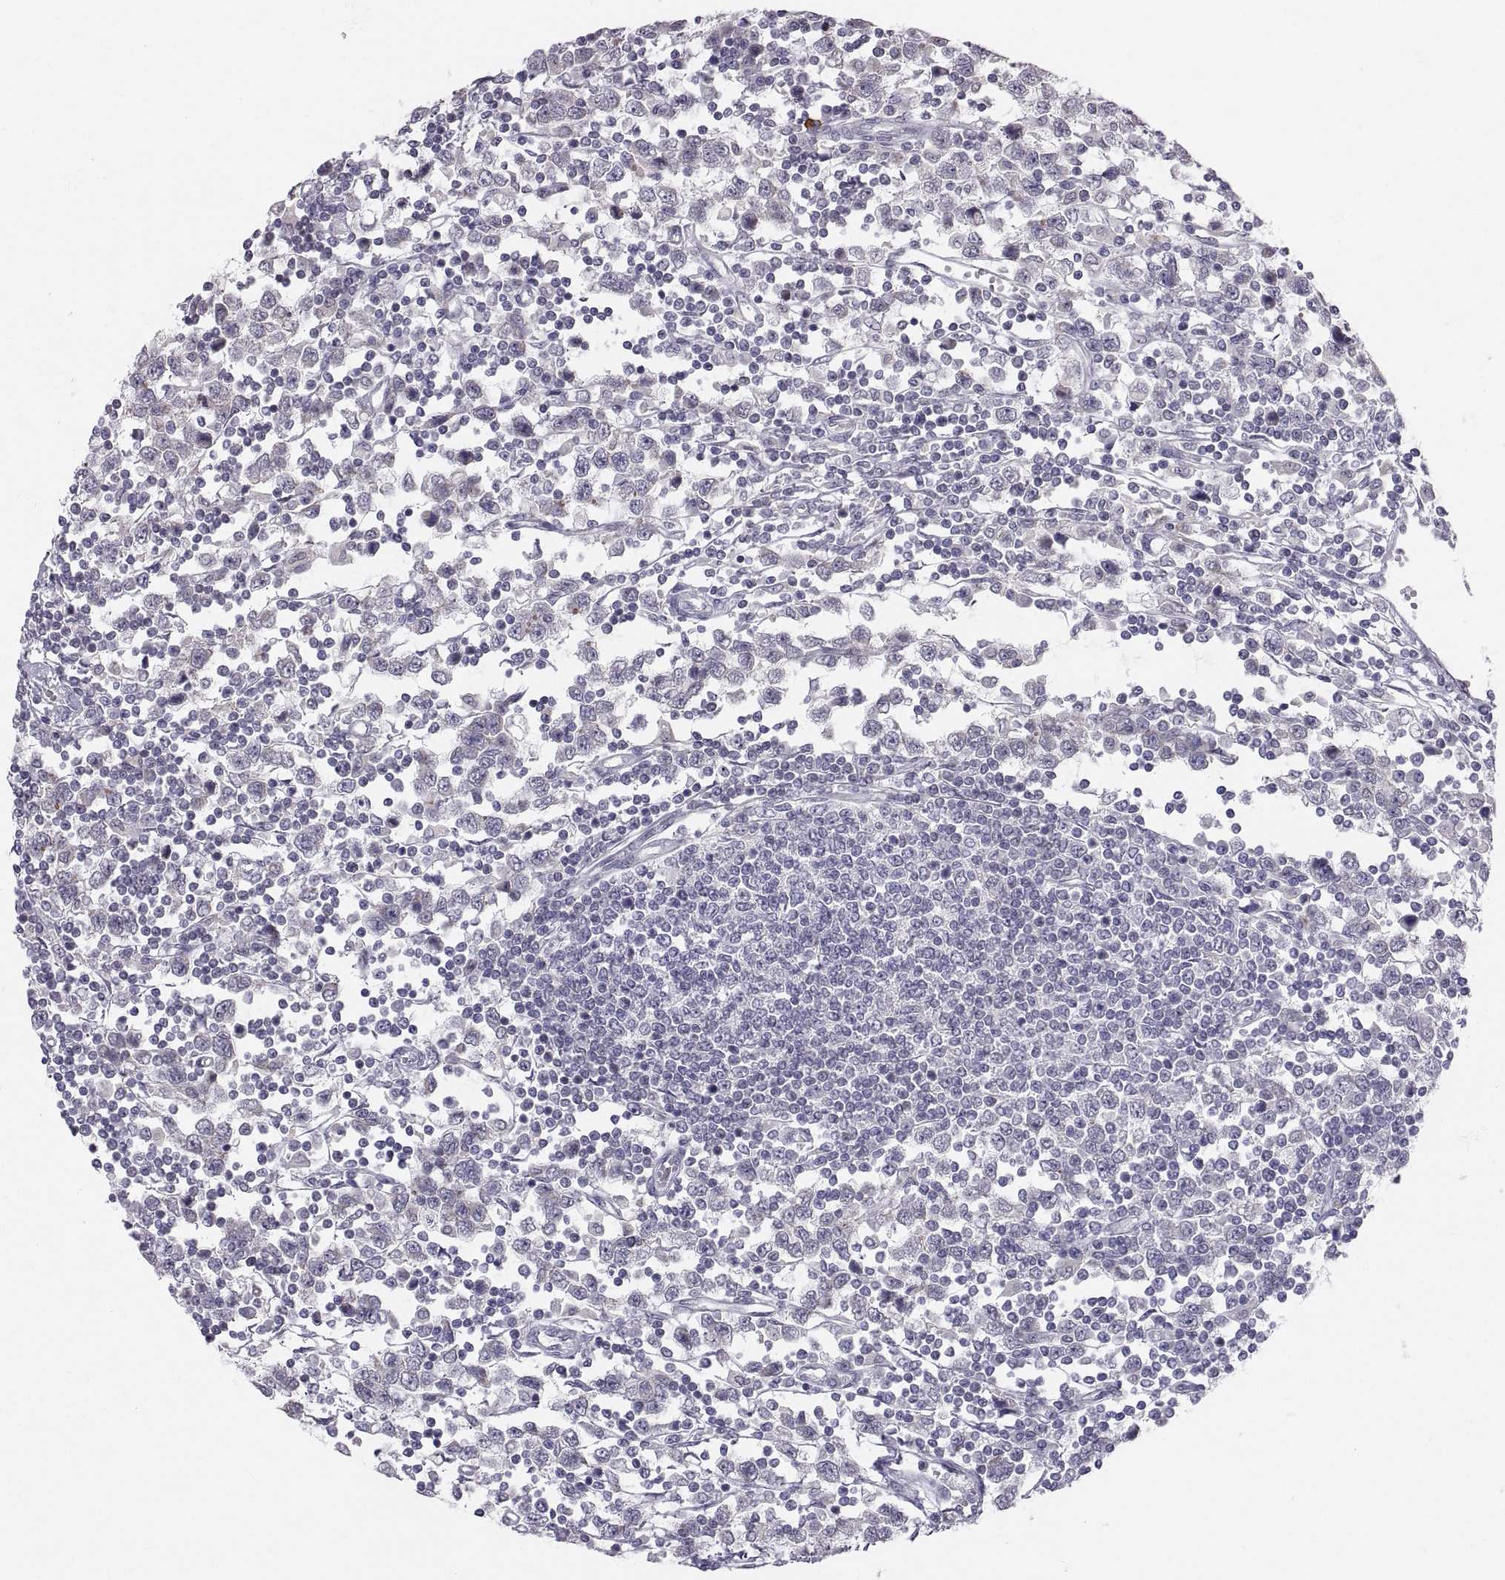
{"staining": {"intensity": "negative", "quantity": "none", "location": "none"}, "tissue": "testis cancer", "cell_type": "Tumor cells", "image_type": "cancer", "snomed": [{"axis": "morphology", "description": "Seminoma, NOS"}, {"axis": "topography", "description": "Testis"}], "caption": "Immunohistochemistry histopathology image of testis seminoma stained for a protein (brown), which displays no positivity in tumor cells.", "gene": "ZNF185", "patient": {"sex": "male", "age": 34}}